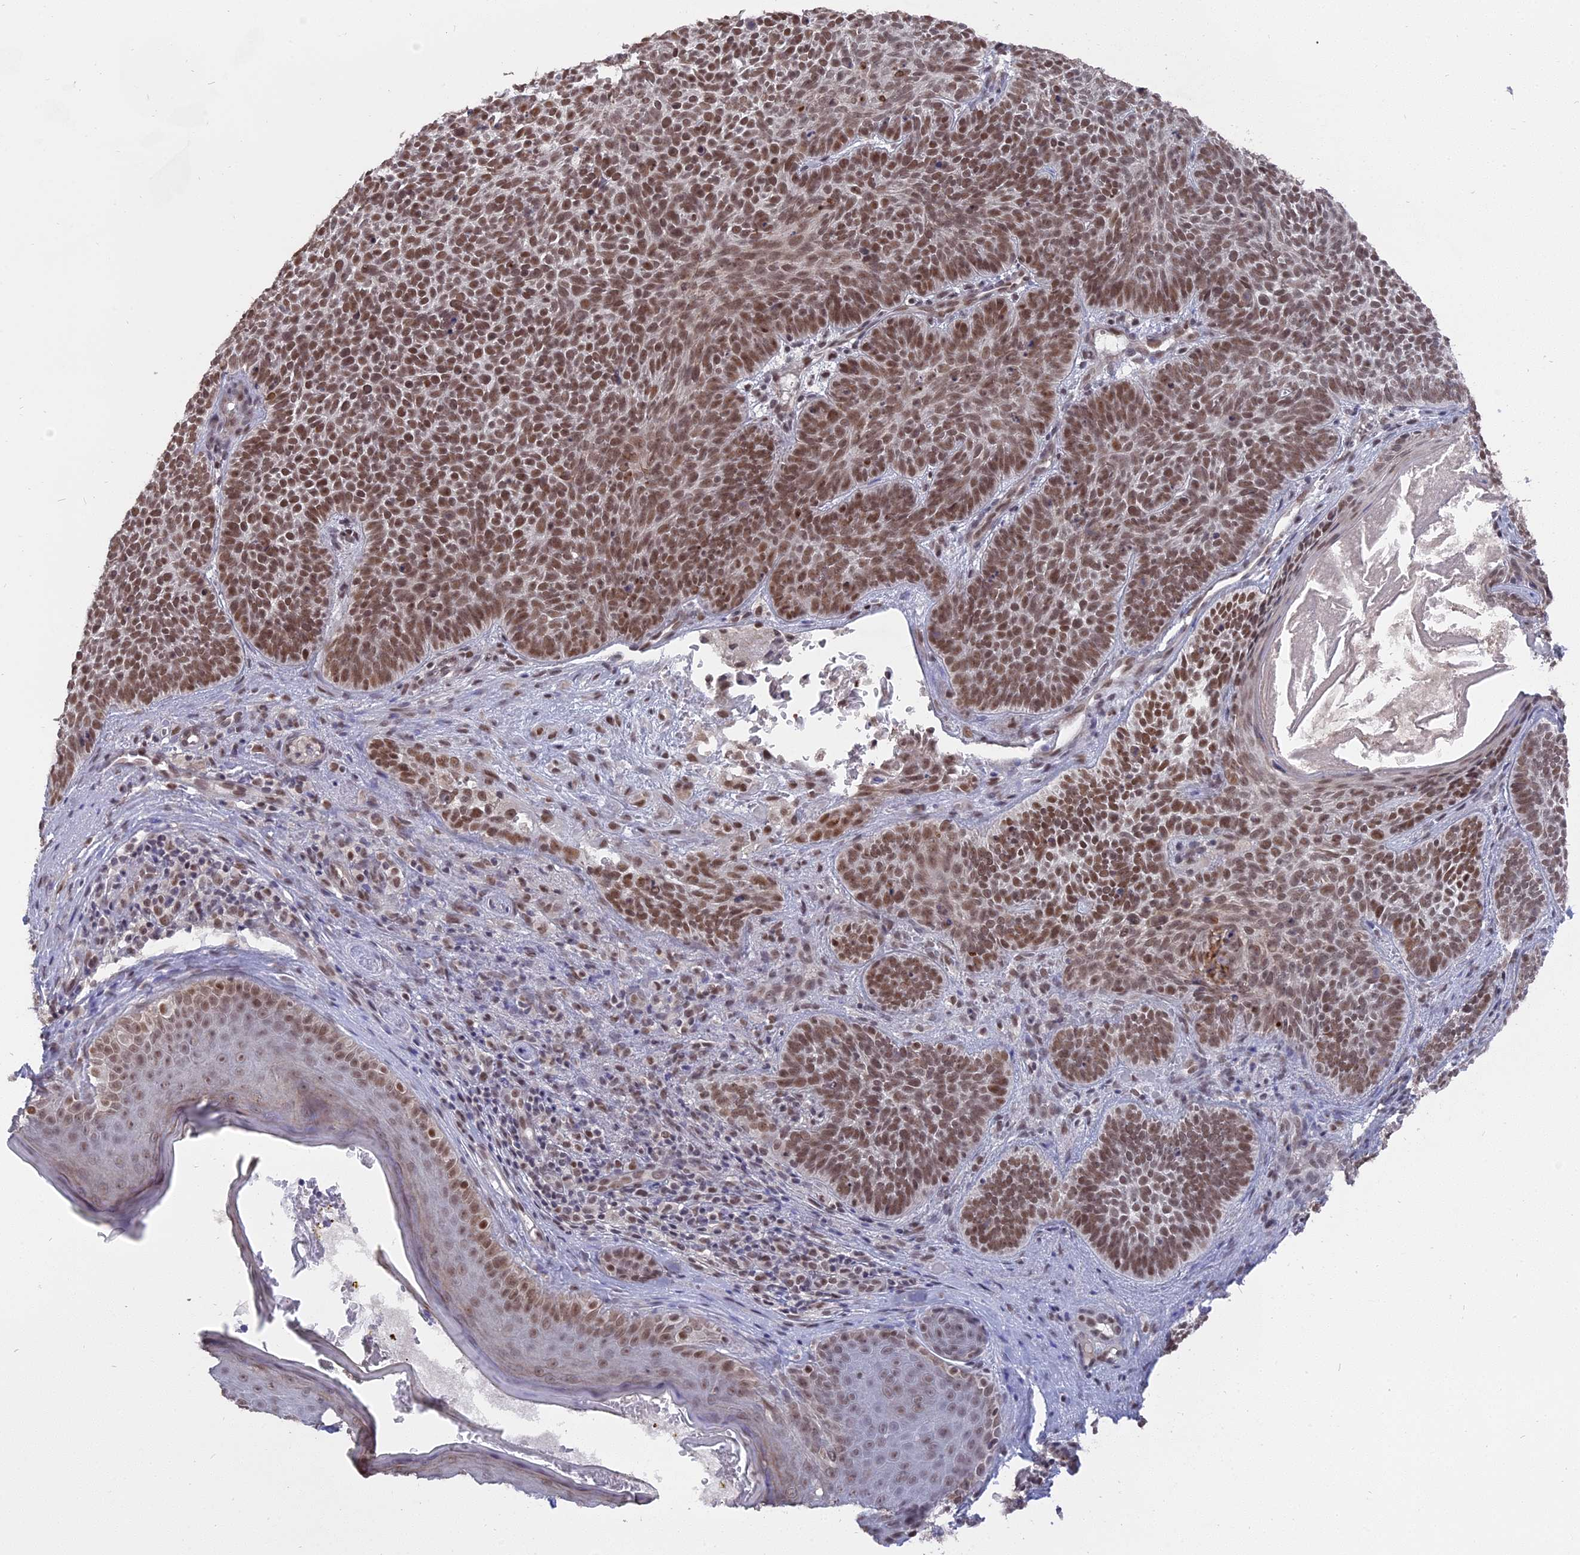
{"staining": {"intensity": "moderate", "quantity": ">75%", "location": "nuclear"}, "tissue": "skin cancer", "cell_type": "Tumor cells", "image_type": "cancer", "snomed": [{"axis": "morphology", "description": "Basal cell carcinoma"}, {"axis": "topography", "description": "Skin"}], "caption": "Immunohistochemical staining of basal cell carcinoma (skin) reveals moderate nuclear protein expression in about >75% of tumor cells.", "gene": "NR1H3", "patient": {"sex": "male", "age": 85}}